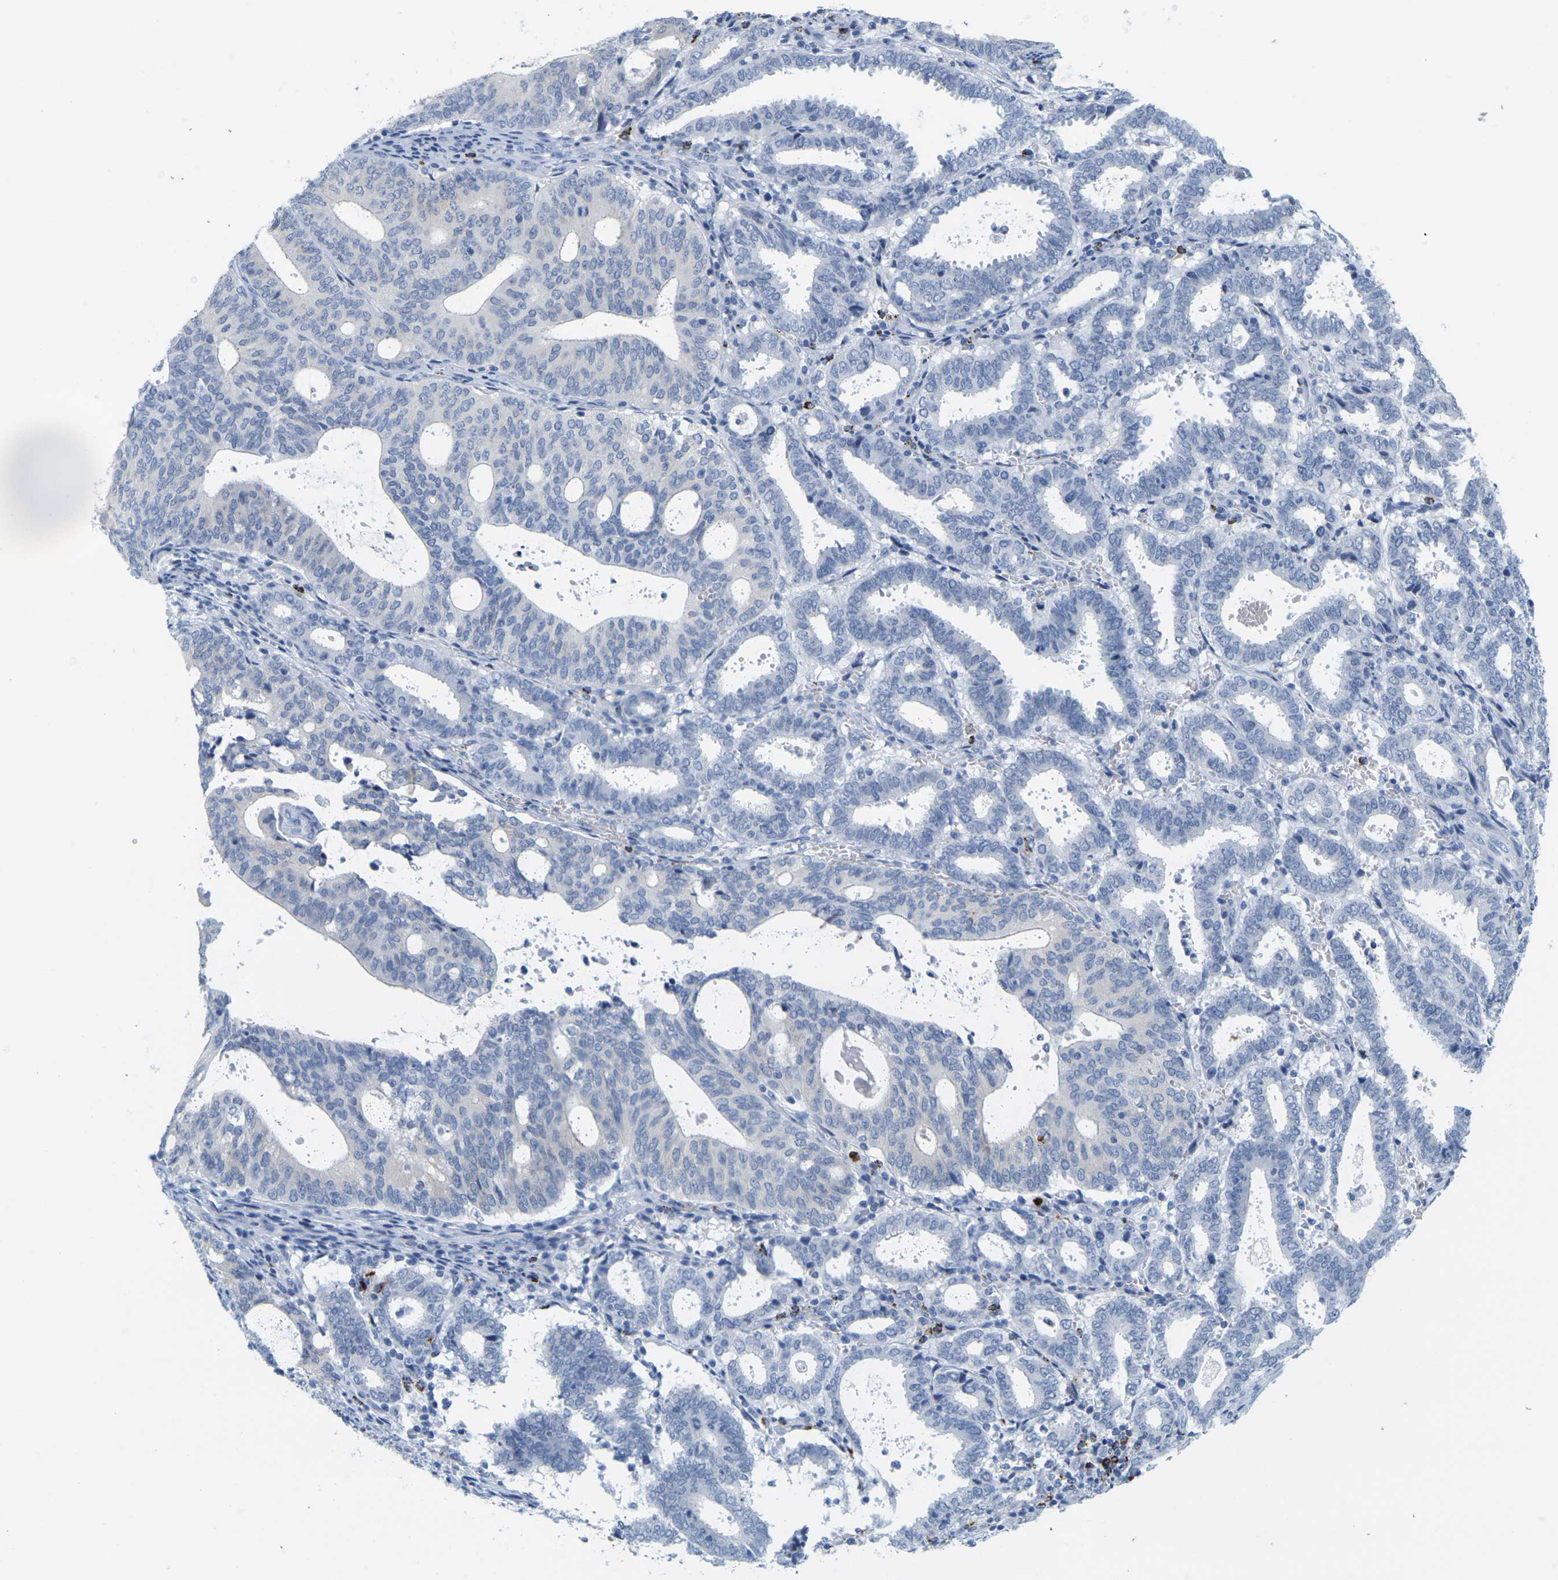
{"staining": {"intensity": "negative", "quantity": "none", "location": "none"}, "tissue": "endometrial cancer", "cell_type": "Tumor cells", "image_type": "cancer", "snomed": [{"axis": "morphology", "description": "Adenocarcinoma, NOS"}, {"axis": "topography", "description": "Uterus"}], "caption": "A high-resolution histopathology image shows IHC staining of endometrial cancer (adenocarcinoma), which demonstrates no significant staining in tumor cells. (DAB immunohistochemistry, high magnification).", "gene": "HLA-DOB", "patient": {"sex": "female", "age": 83}}